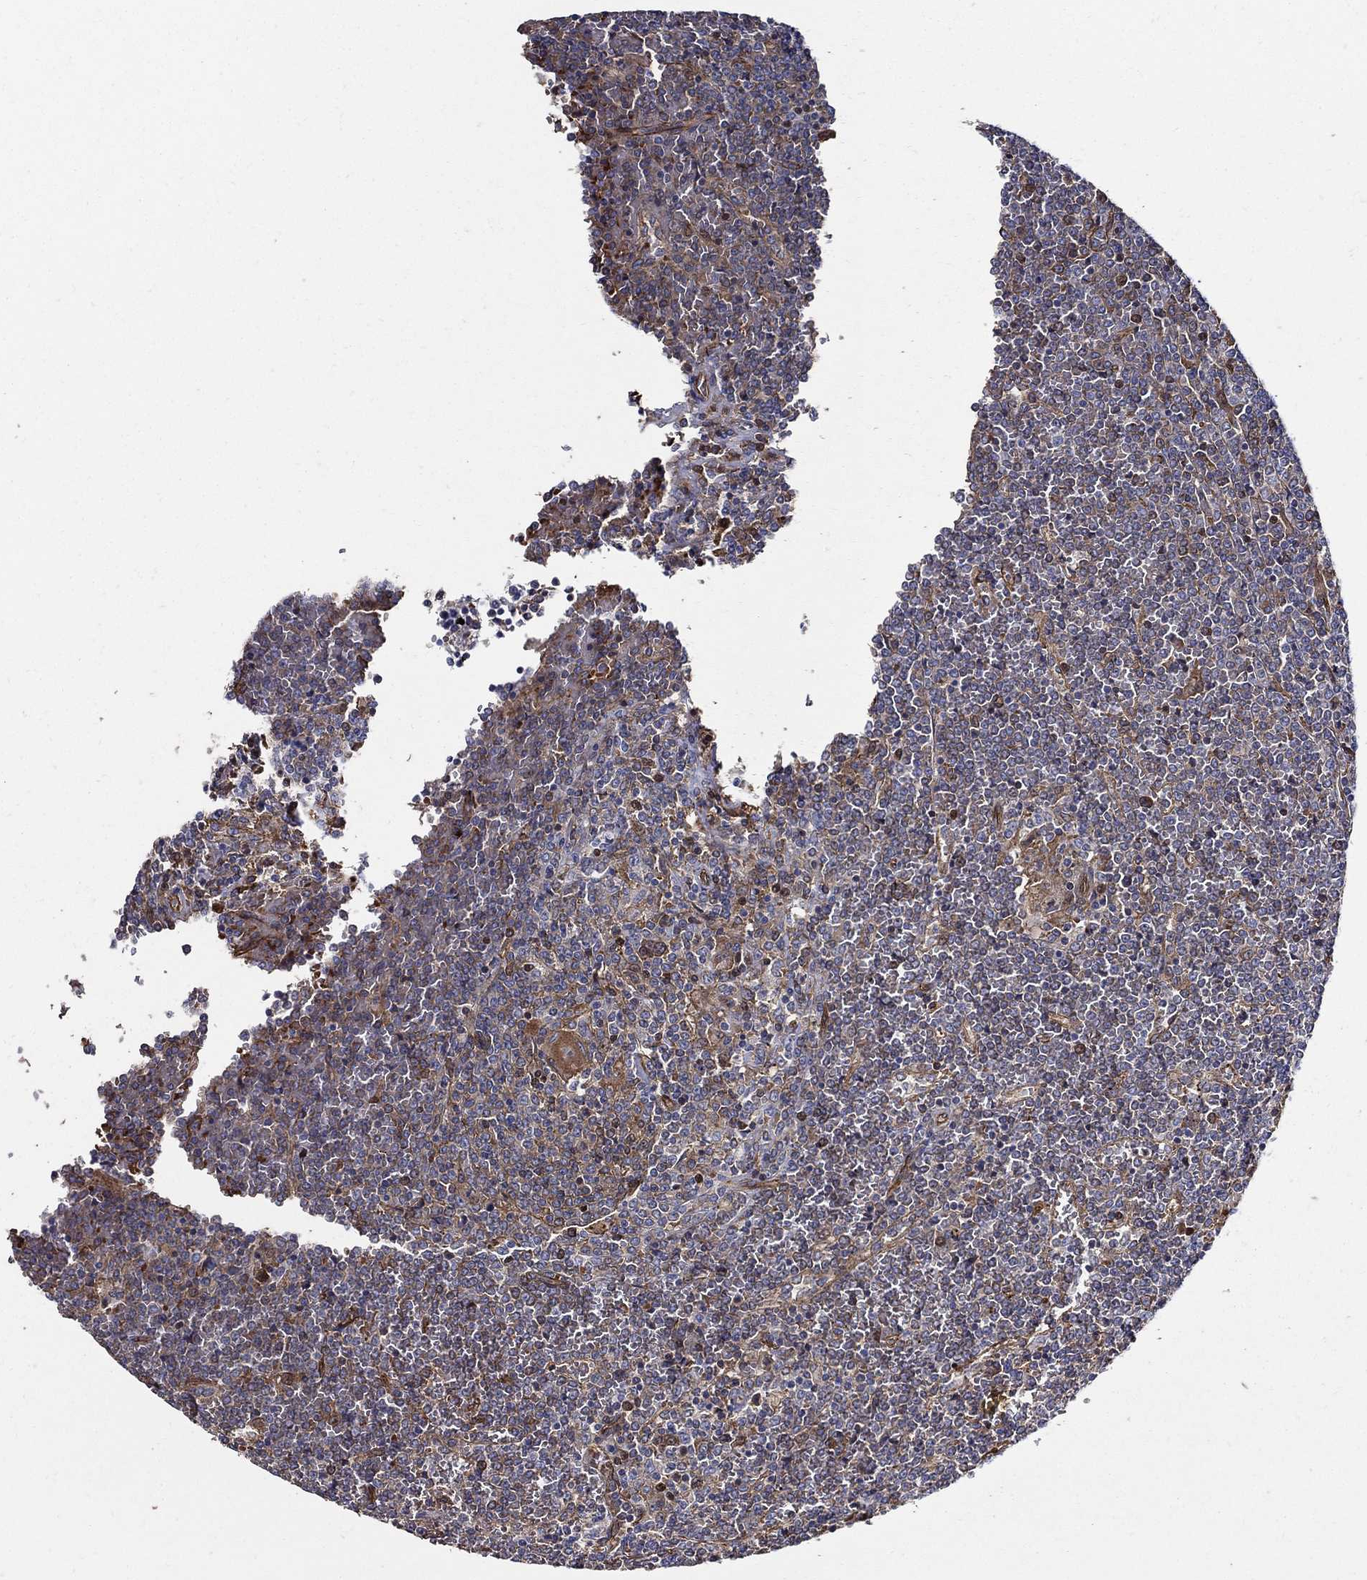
{"staining": {"intensity": "negative", "quantity": "none", "location": "none"}, "tissue": "lymphoma", "cell_type": "Tumor cells", "image_type": "cancer", "snomed": [{"axis": "morphology", "description": "Malignant lymphoma, non-Hodgkin's type, Low grade"}, {"axis": "topography", "description": "Spleen"}], "caption": "Tumor cells show no significant expression in lymphoma.", "gene": "APBB3", "patient": {"sex": "female", "age": 19}}